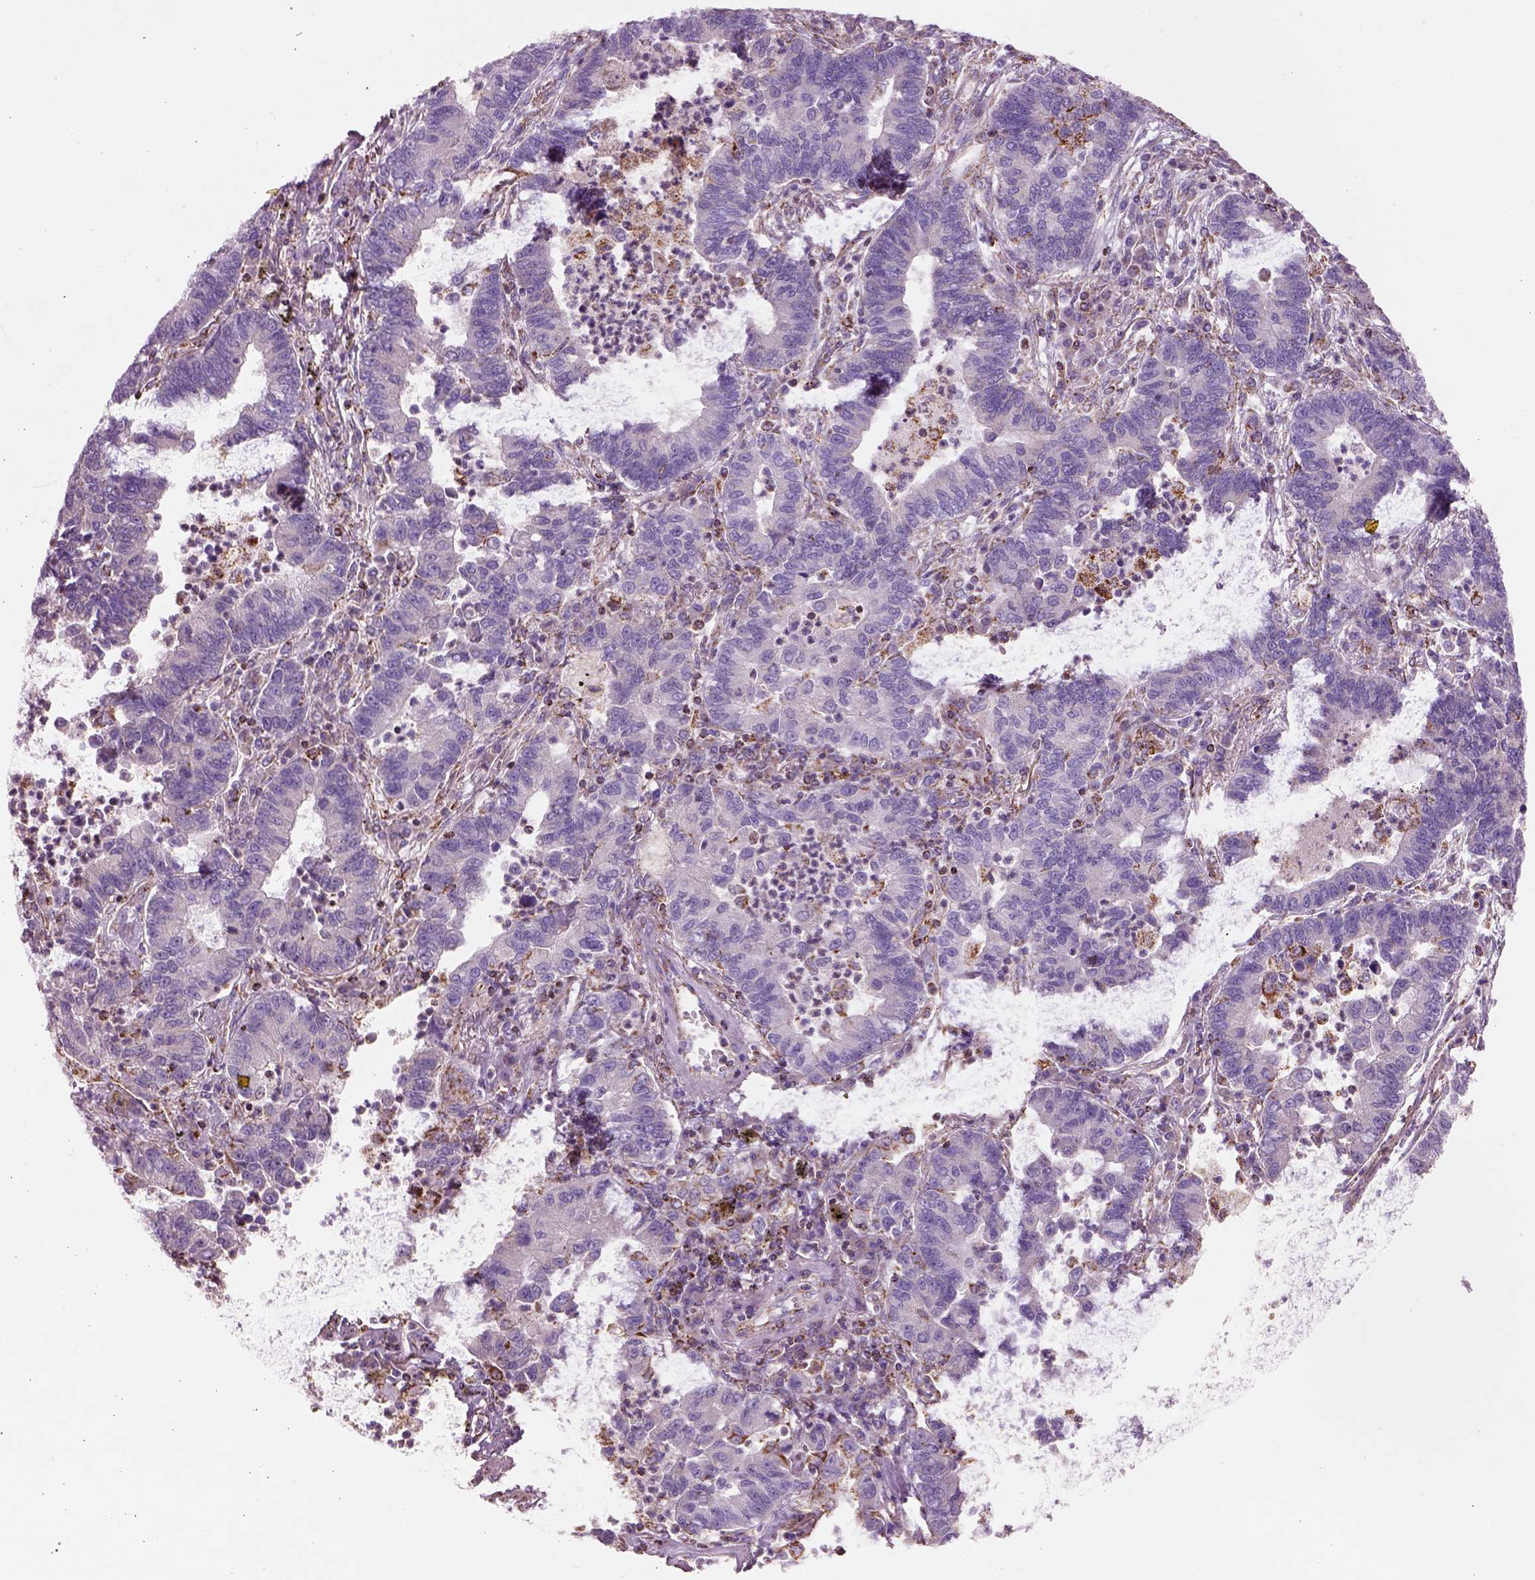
{"staining": {"intensity": "negative", "quantity": "none", "location": "none"}, "tissue": "lung cancer", "cell_type": "Tumor cells", "image_type": "cancer", "snomed": [{"axis": "morphology", "description": "Adenocarcinoma, NOS"}, {"axis": "topography", "description": "Lung"}], "caption": "There is no significant expression in tumor cells of lung cancer.", "gene": "SLC25A24", "patient": {"sex": "female", "age": 57}}